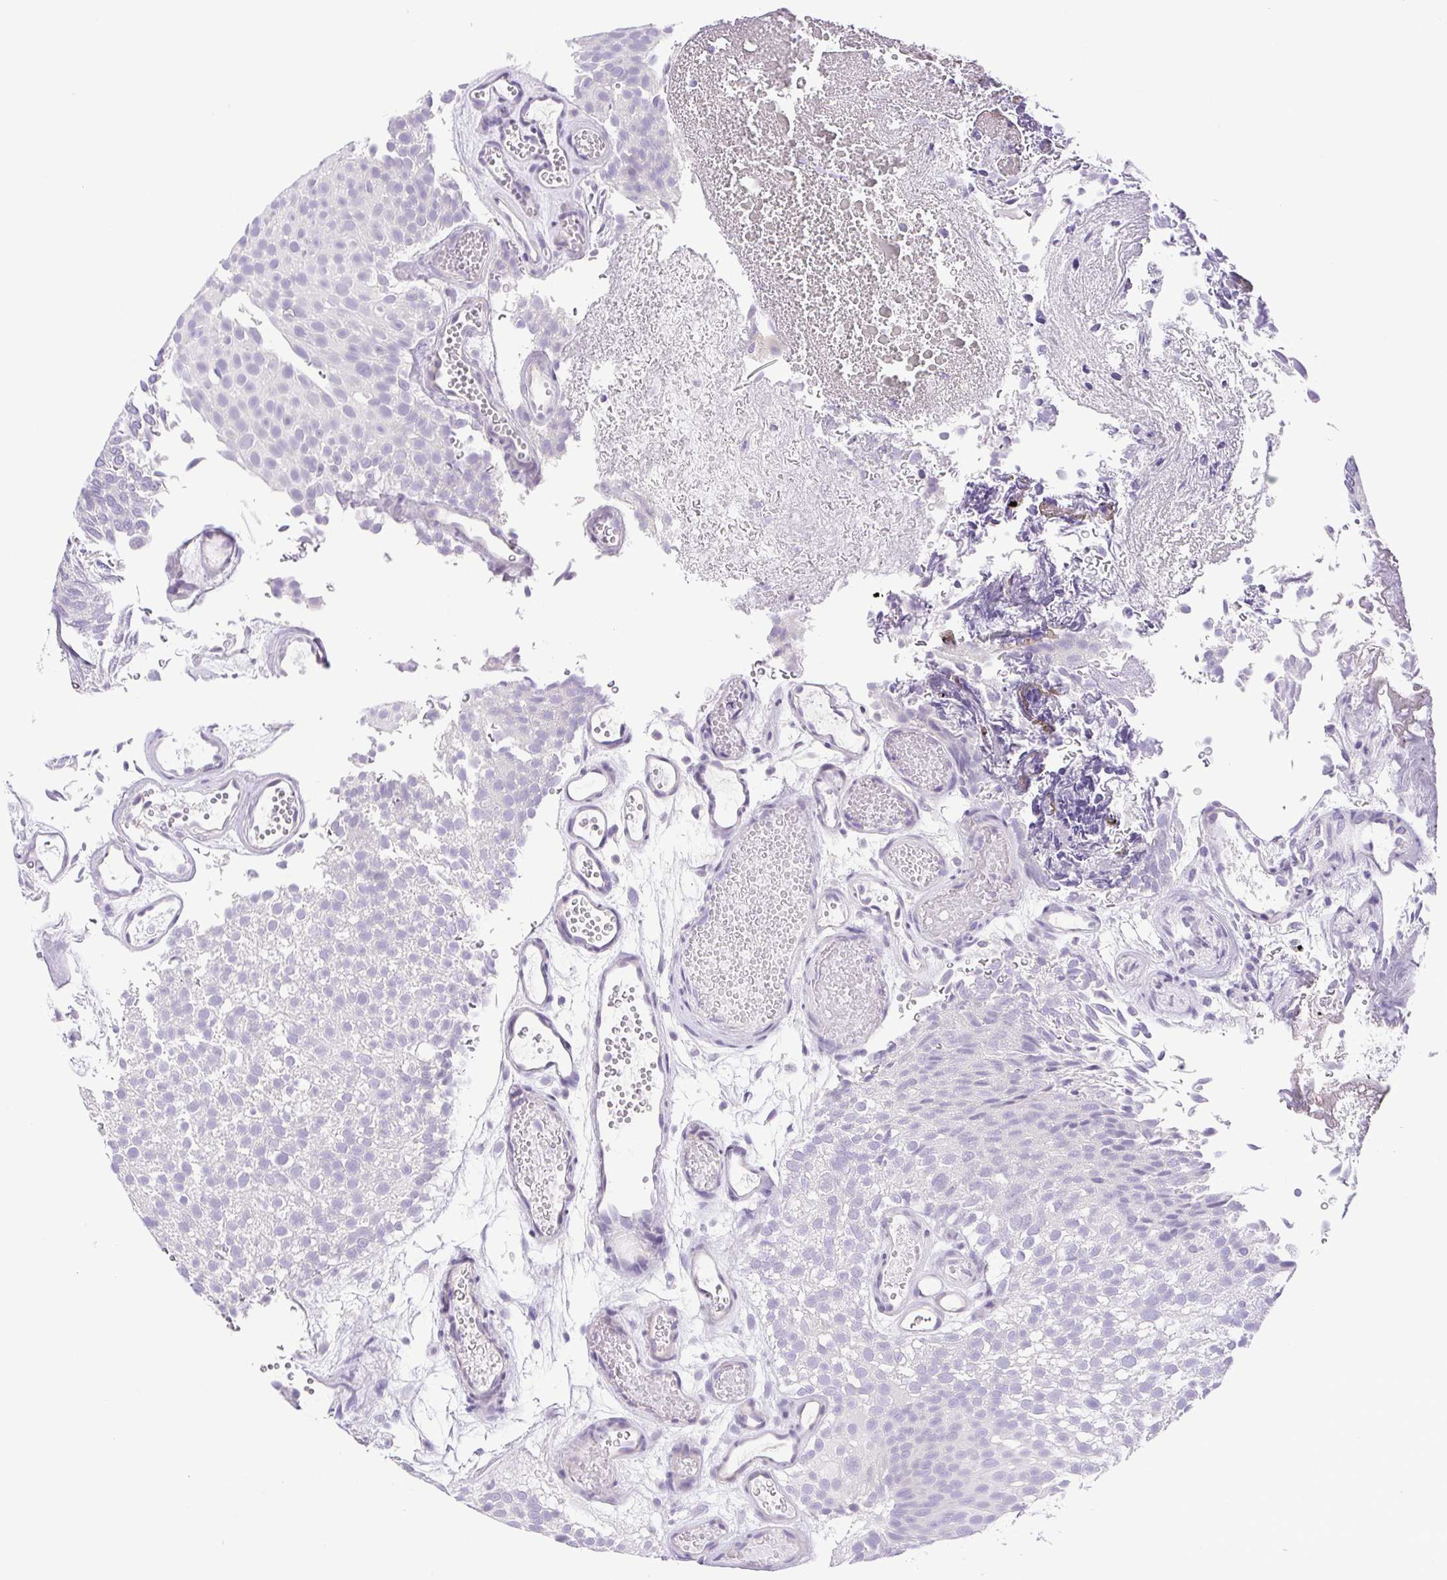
{"staining": {"intensity": "negative", "quantity": "none", "location": "none"}, "tissue": "urothelial cancer", "cell_type": "Tumor cells", "image_type": "cancer", "snomed": [{"axis": "morphology", "description": "Urothelial carcinoma, Low grade"}, {"axis": "topography", "description": "Urinary bladder"}], "caption": "This is a micrograph of IHC staining of urothelial cancer, which shows no positivity in tumor cells.", "gene": "PAPPA2", "patient": {"sex": "male", "age": 78}}